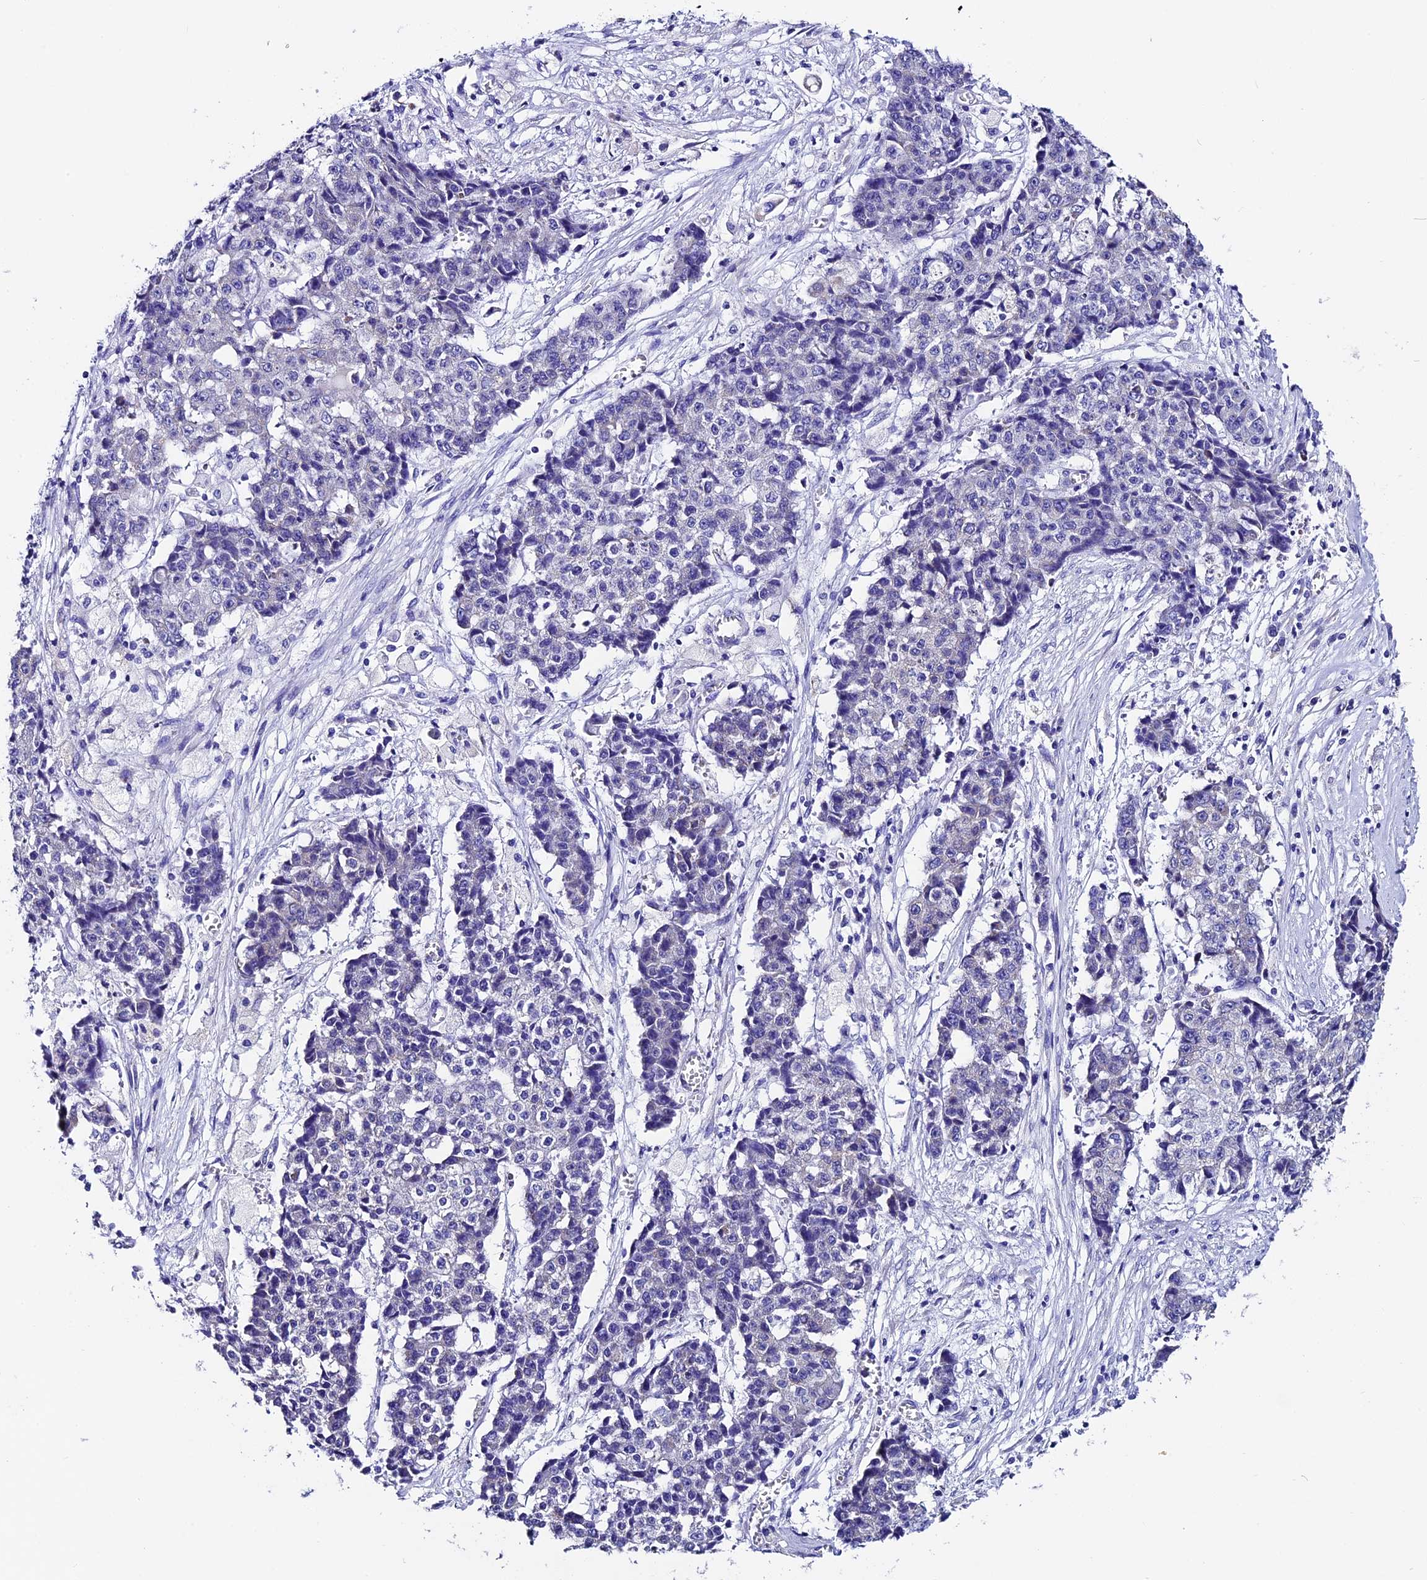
{"staining": {"intensity": "negative", "quantity": "none", "location": "none"}, "tissue": "ovarian cancer", "cell_type": "Tumor cells", "image_type": "cancer", "snomed": [{"axis": "morphology", "description": "Carcinoma, endometroid"}, {"axis": "topography", "description": "Ovary"}], "caption": "High magnification brightfield microscopy of ovarian cancer (endometroid carcinoma) stained with DAB (3,3'-diaminobenzidine) (brown) and counterstained with hematoxylin (blue): tumor cells show no significant positivity.", "gene": "COMTD1", "patient": {"sex": "female", "age": 42}}